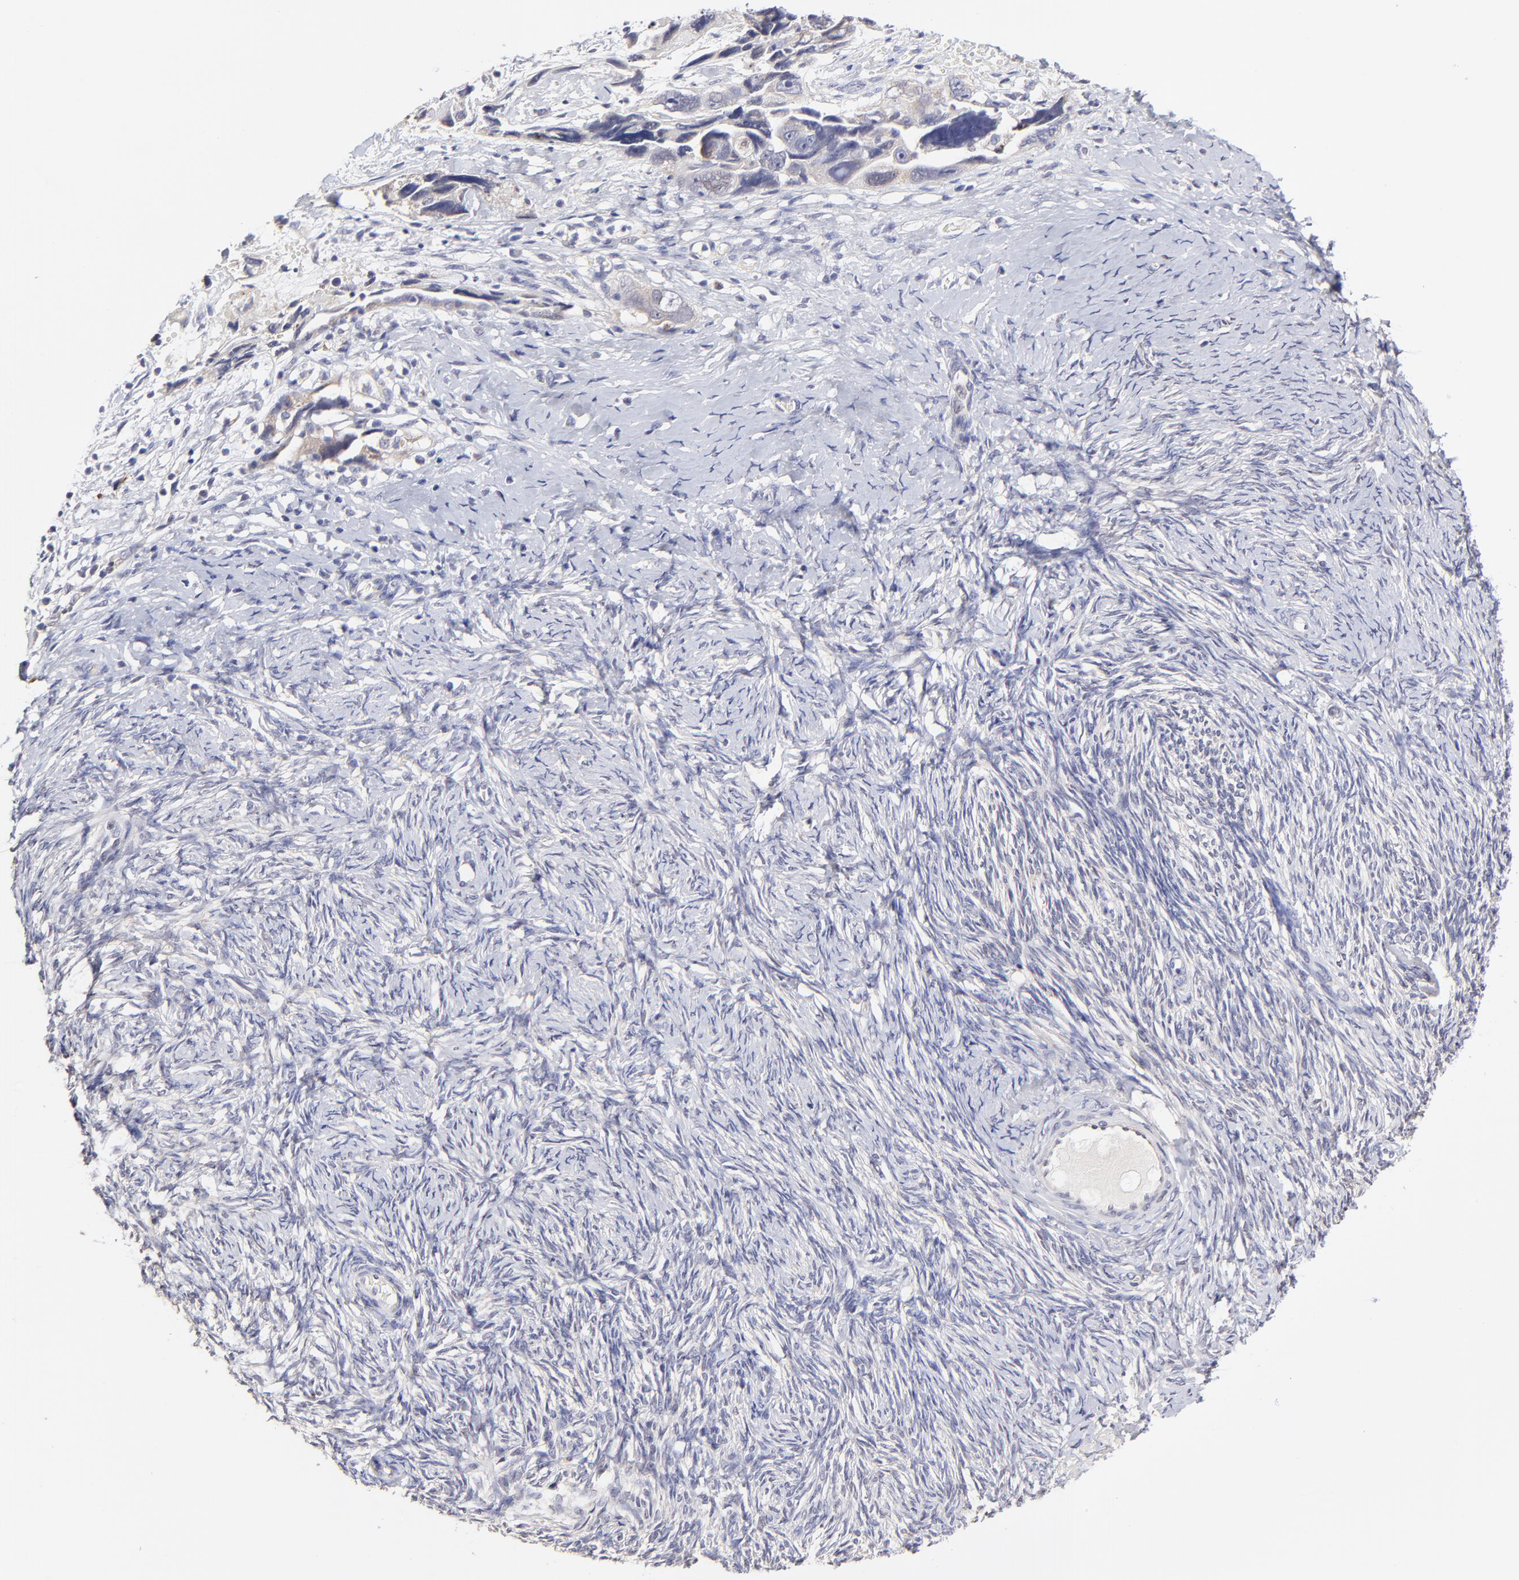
{"staining": {"intensity": "negative", "quantity": "none", "location": "none"}, "tissue": "ovarian cancer", "cell_type": "Tumor cells", "image_type": "cancer", "snomed": [{"axis": "morphology", "description": "Normal tissue, NOS"}, {"axis": "morphology", "description": "Cystadenocarcinoma, serous, NOS"}, {"axis": "topography", "description": "Ovary"}], "caption": "Tumor cells are negative for protein expression in human ovarian cancer (serous cystadenocarcinoma). The staining was performed using DAB (3,3'-diaminobenzidine) to visualize the protein expression in brown, while the nuclei were stained in blue with hematoxylin (Magnification: 20x).", "gene": "BTG2", "patient": {"sex": "female", "age": 62}}